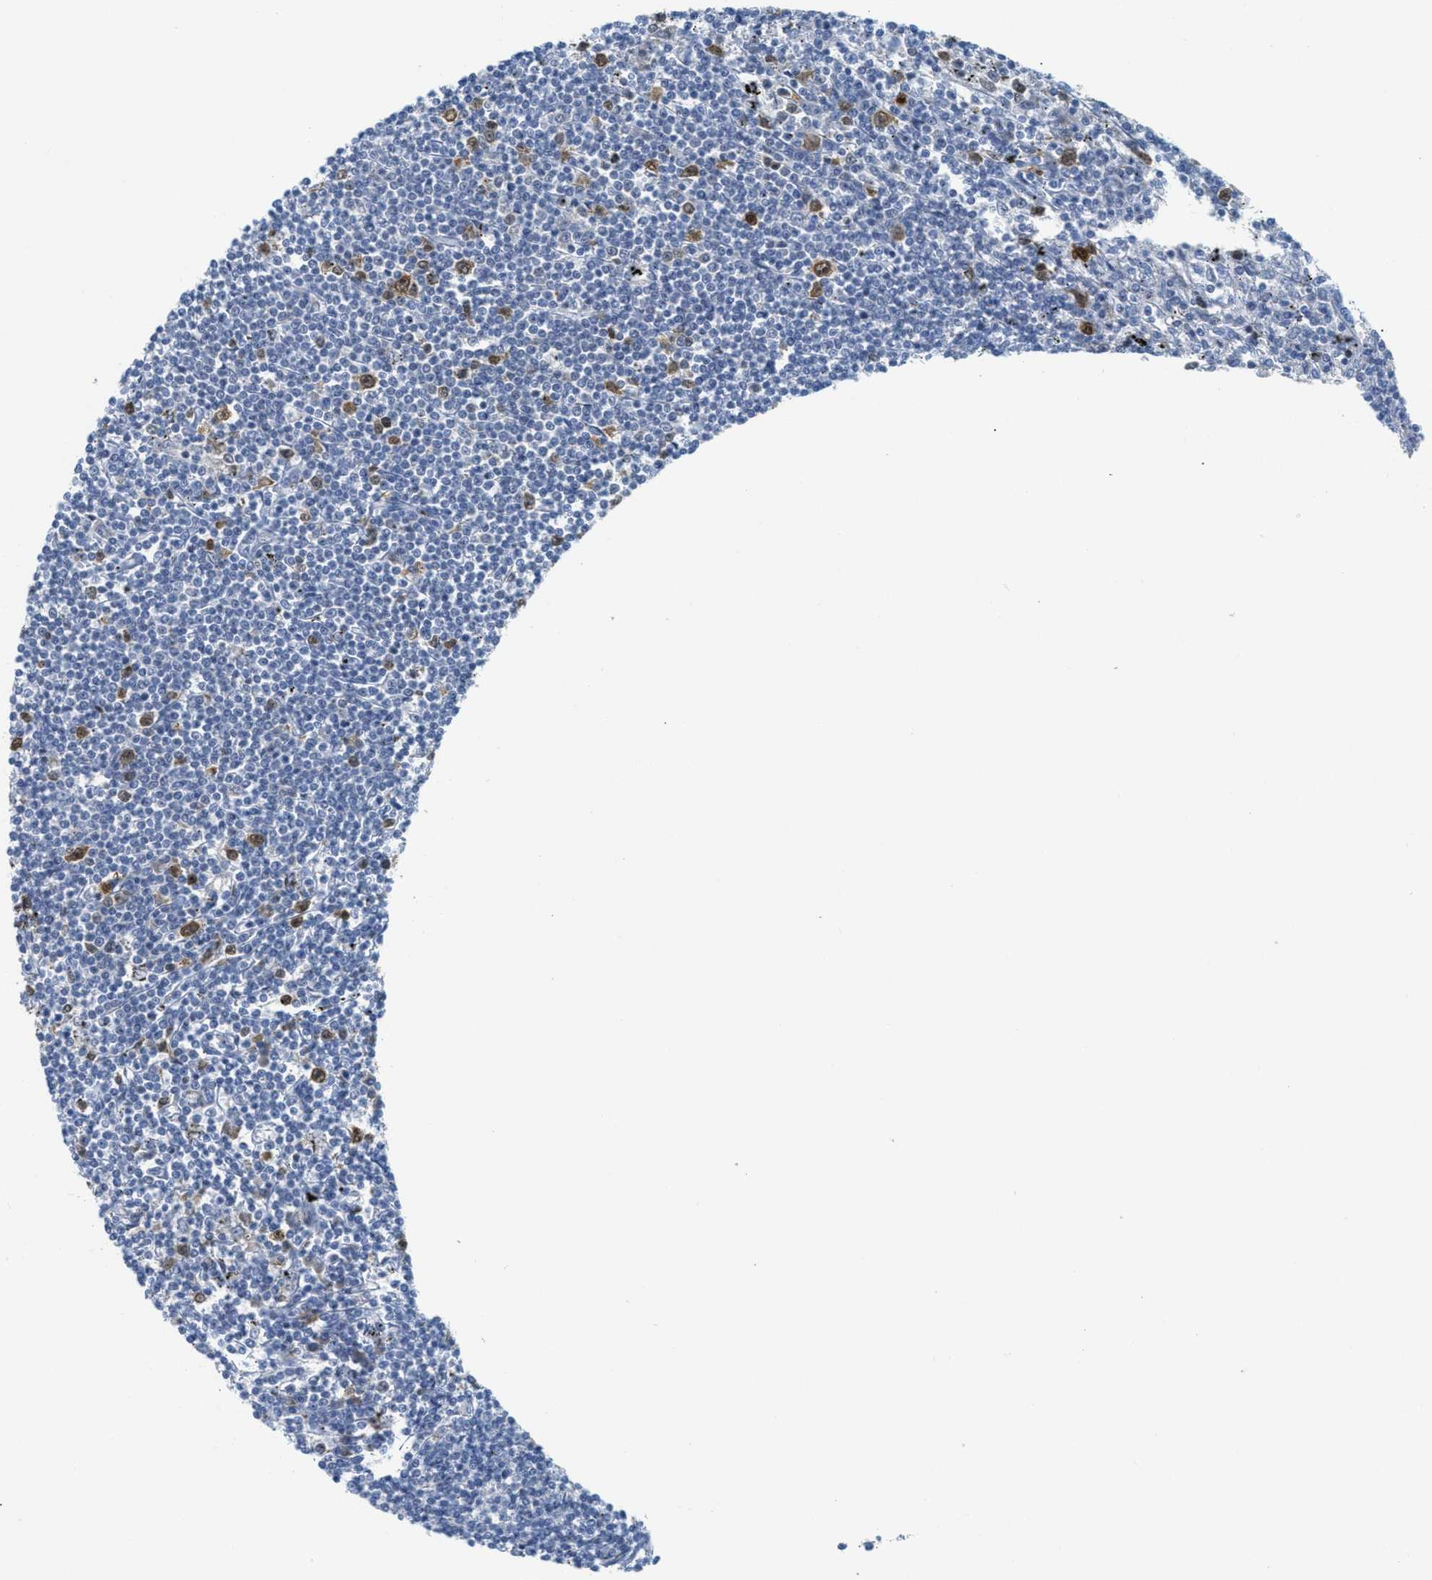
{"staining": {"intensity": "negative", "quantity": "none", "location": "none"}, "tissue": "lymphoma", "cell_type": "Tumor cells", "image_type": "cancer", "snomed": [{"axis": "morphology", "description": "Malignant lymphoma, non-Hodgkin's type, Low grade"}, {"axis": "topography", "description": "Spleen"}], "caption": "IHC photomicrograph of human malignant lymphoma, non-Hodgkin's type (low-grade) stained for a protein (brown), which displays no staining in tumor cells.", "gene": "ORC6", "patient": {"sex": "male", "age": 76}}